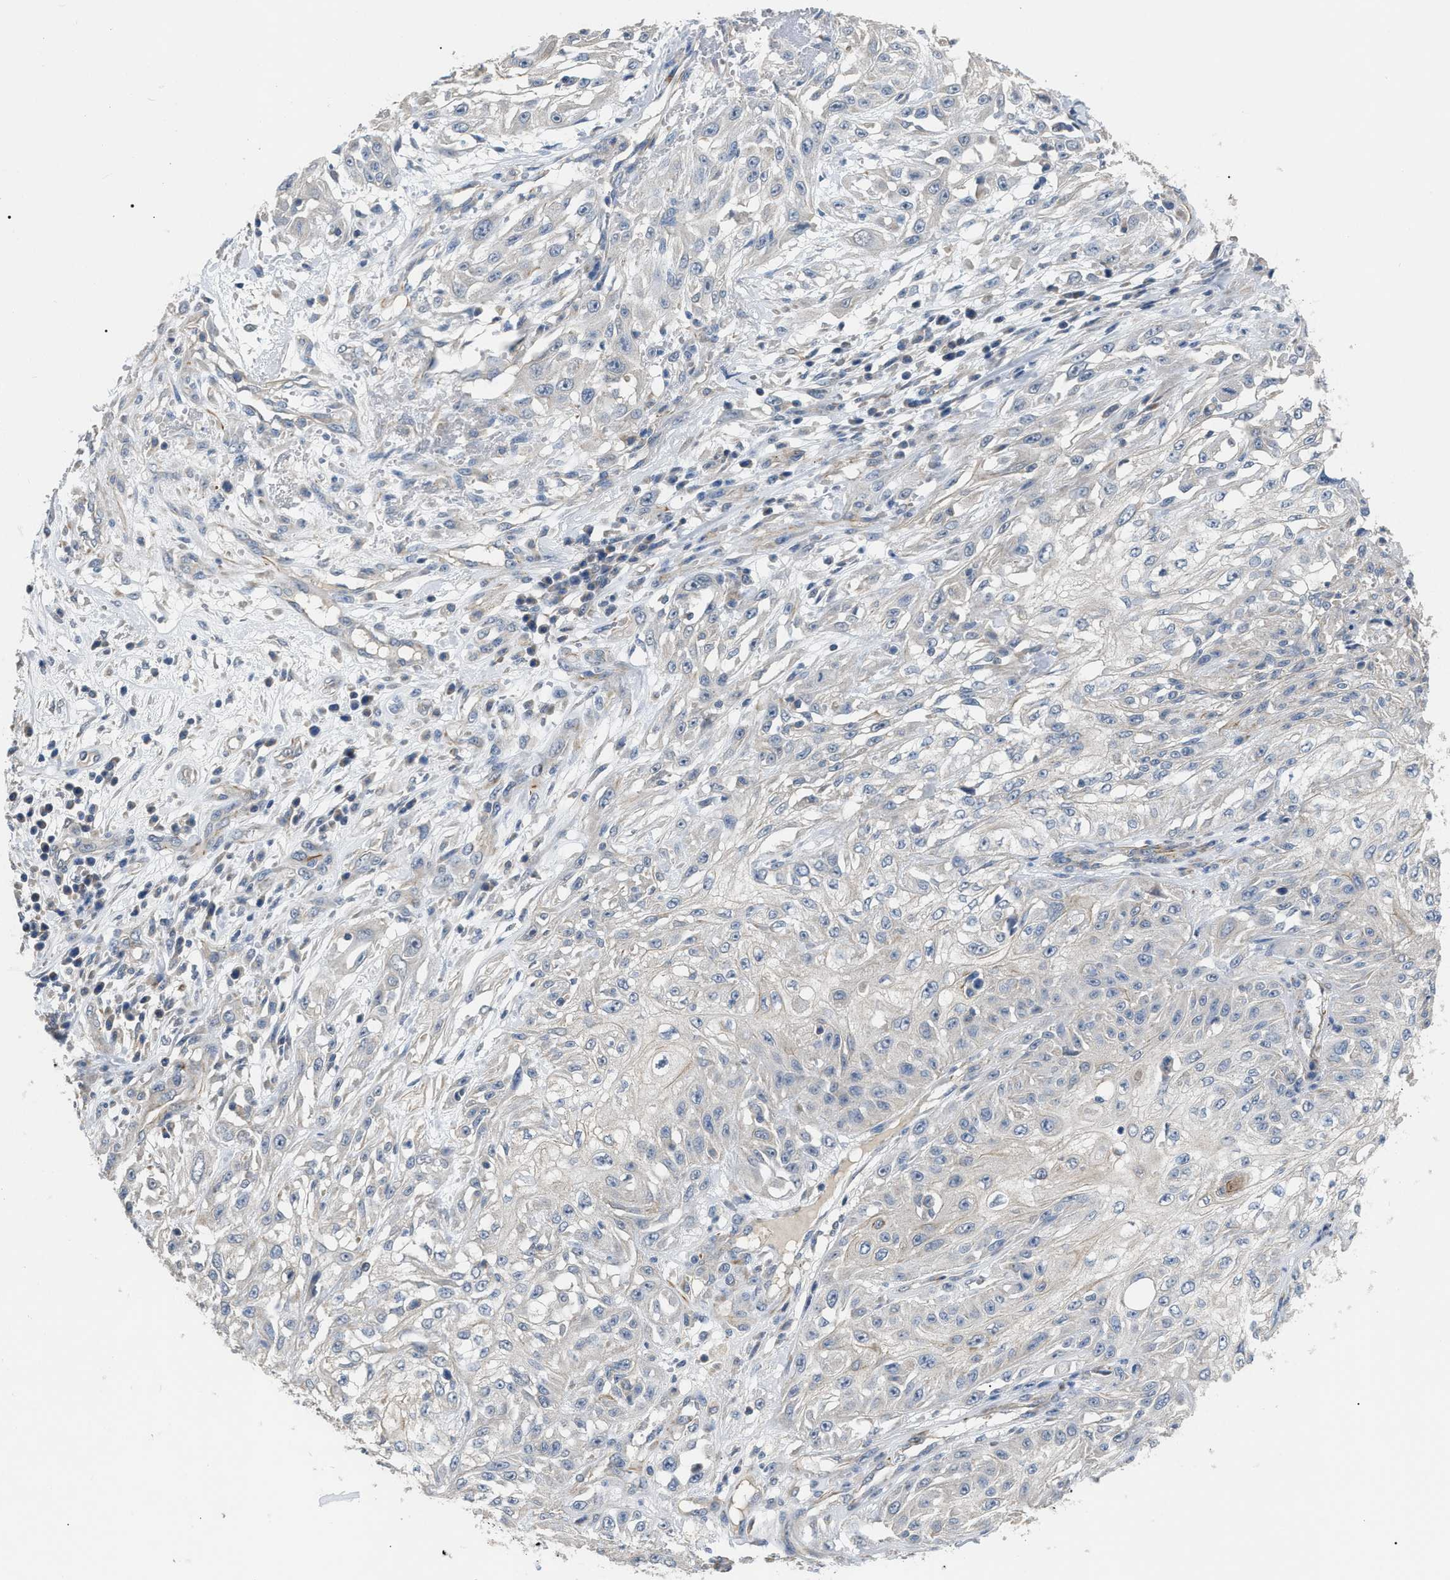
{"staining": {"intensity": "negative", "quantity": "none", "location": "none"}, "tissue": "skin cancer", "cell_type": "Tumor cells", "image_type": "cancer", "snomed": [{"axis": "morphology", "description": "Squamous cell carcinoma, NOS"}, {"axis": "morphology", "description": "Squamous cell carcinoma, metastatic, NOS"}, {"axis": "topography", "description": "Skin"}, {"axis": "topography", "description": "Lymph node"}], "caption": "A photomicrograph of human skin cancer is negative for staining in tumor cells.", "gene": "DHX58", "patient": {"sex": "male", "age": 75}}